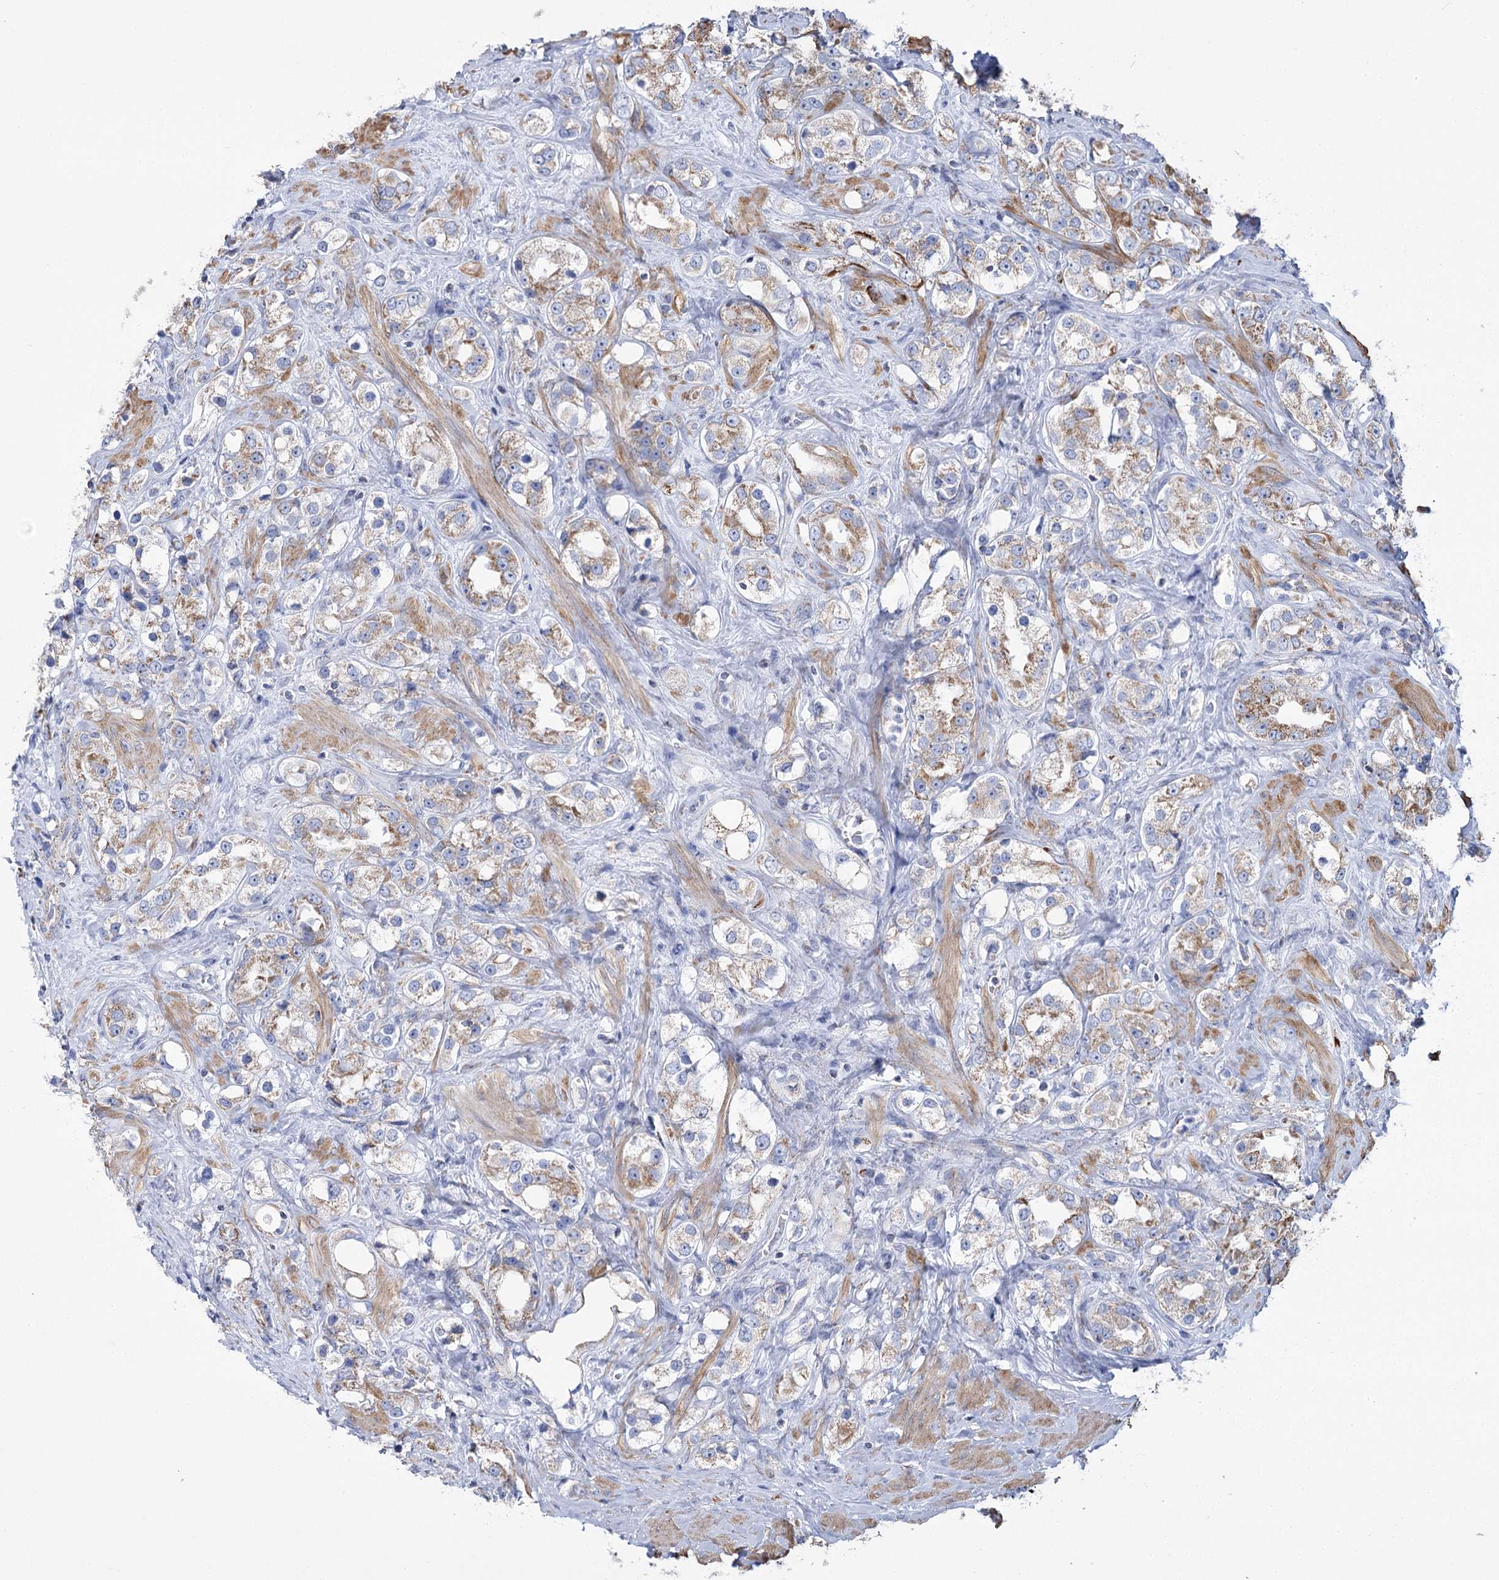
{"staining": {"intensity": "moderate", "quantity": "25%-75%", "location": "cytoplasmic/membranous"}, "tissue": "prostate cancer", "cell_type": "Tumor cells", "image_type": "cancer", "snomed": [{"axis": "morphology", "description": "Adenocarcinoma, NOS"}, {"axis": "topography", "description": "Prostate"}], "caption": "Prostate cancer stained with a brown dye exhibits moderate cytoplasmic/membranous positive expression in about 25%-75% of tumor cells.", "gene": "PDHB", "patient": {"sex": "male", "age": 79}}